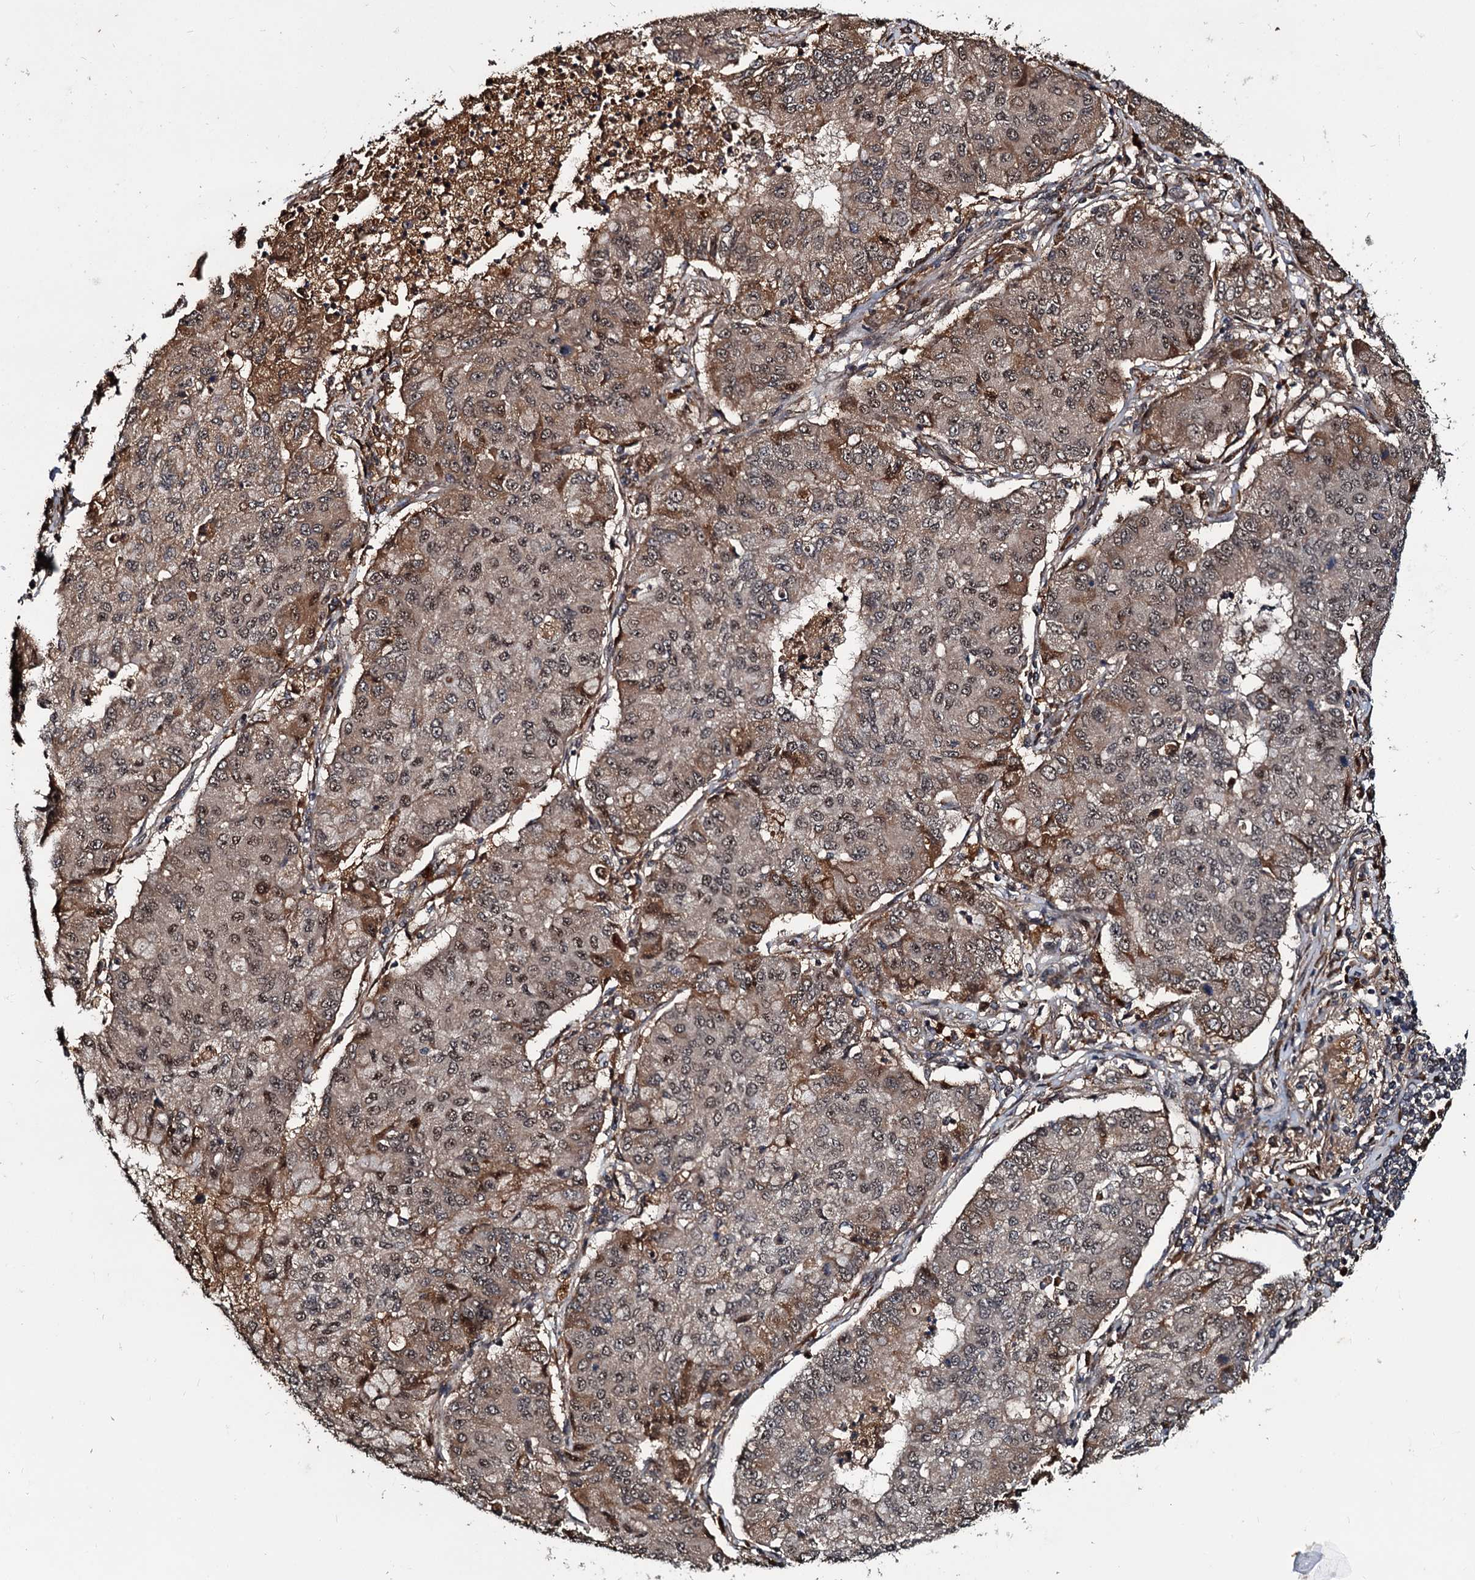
{"staining": {"intensity": "weak", "quantity": "25%-75%", "location": "cytoplasmic/membranous,nuclear"}, "tissue": "lung cancer", "cell_type": "Tumor cells", "image_type": "cancer", "snomed": [{"axis": "morphology", "description": "Squamous cell carcinoma, NOS"}, {"axis": "topography", "description": "Lung"}], "caption": "Weak cytoplasmic/membranous and nuclear expression is identified in approximately 25%-75% of tumor cells in lung squamous cell carcinoma.", "gene": "CEP192", "patient": {"sex": "male", "age": 74}}